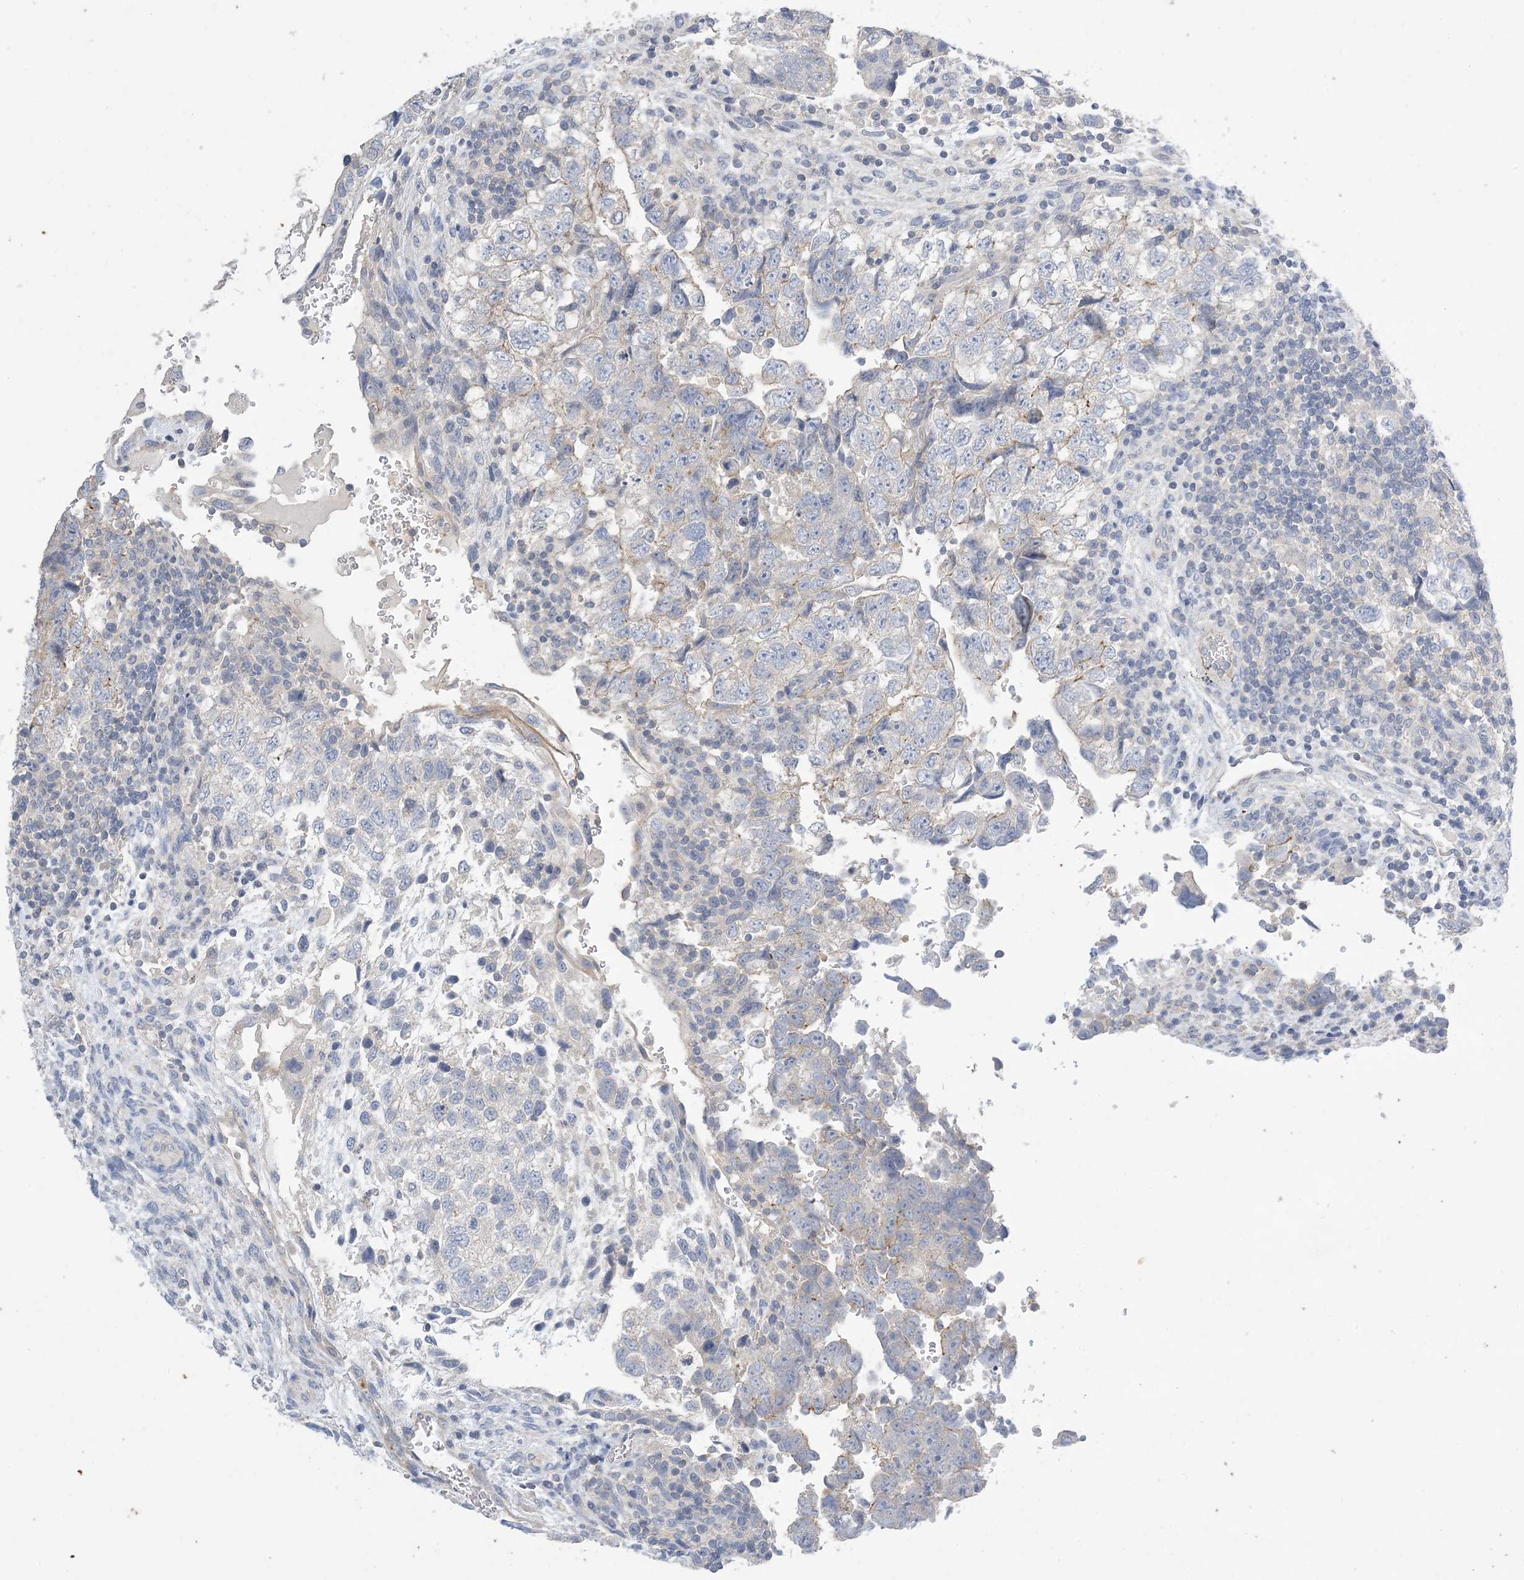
{"staining": {"intensity": "negative", "quantity": "none", "location": "none"}, "tissue": "testis cancer", "cell_type": "Tumor cells", "image_type": "cancer", "snomed": [{"axis": "morphology", "description": "Carcinoma, Embryonal, NOS"}, {"axis": "topography", "description": "Testis"}], "caption": "Immunohistochemical staining of testis cancer reveals no significant positivity in tumor cells.", "gene": "KPRP", "patient": {"sex": "male", "age": 37}}